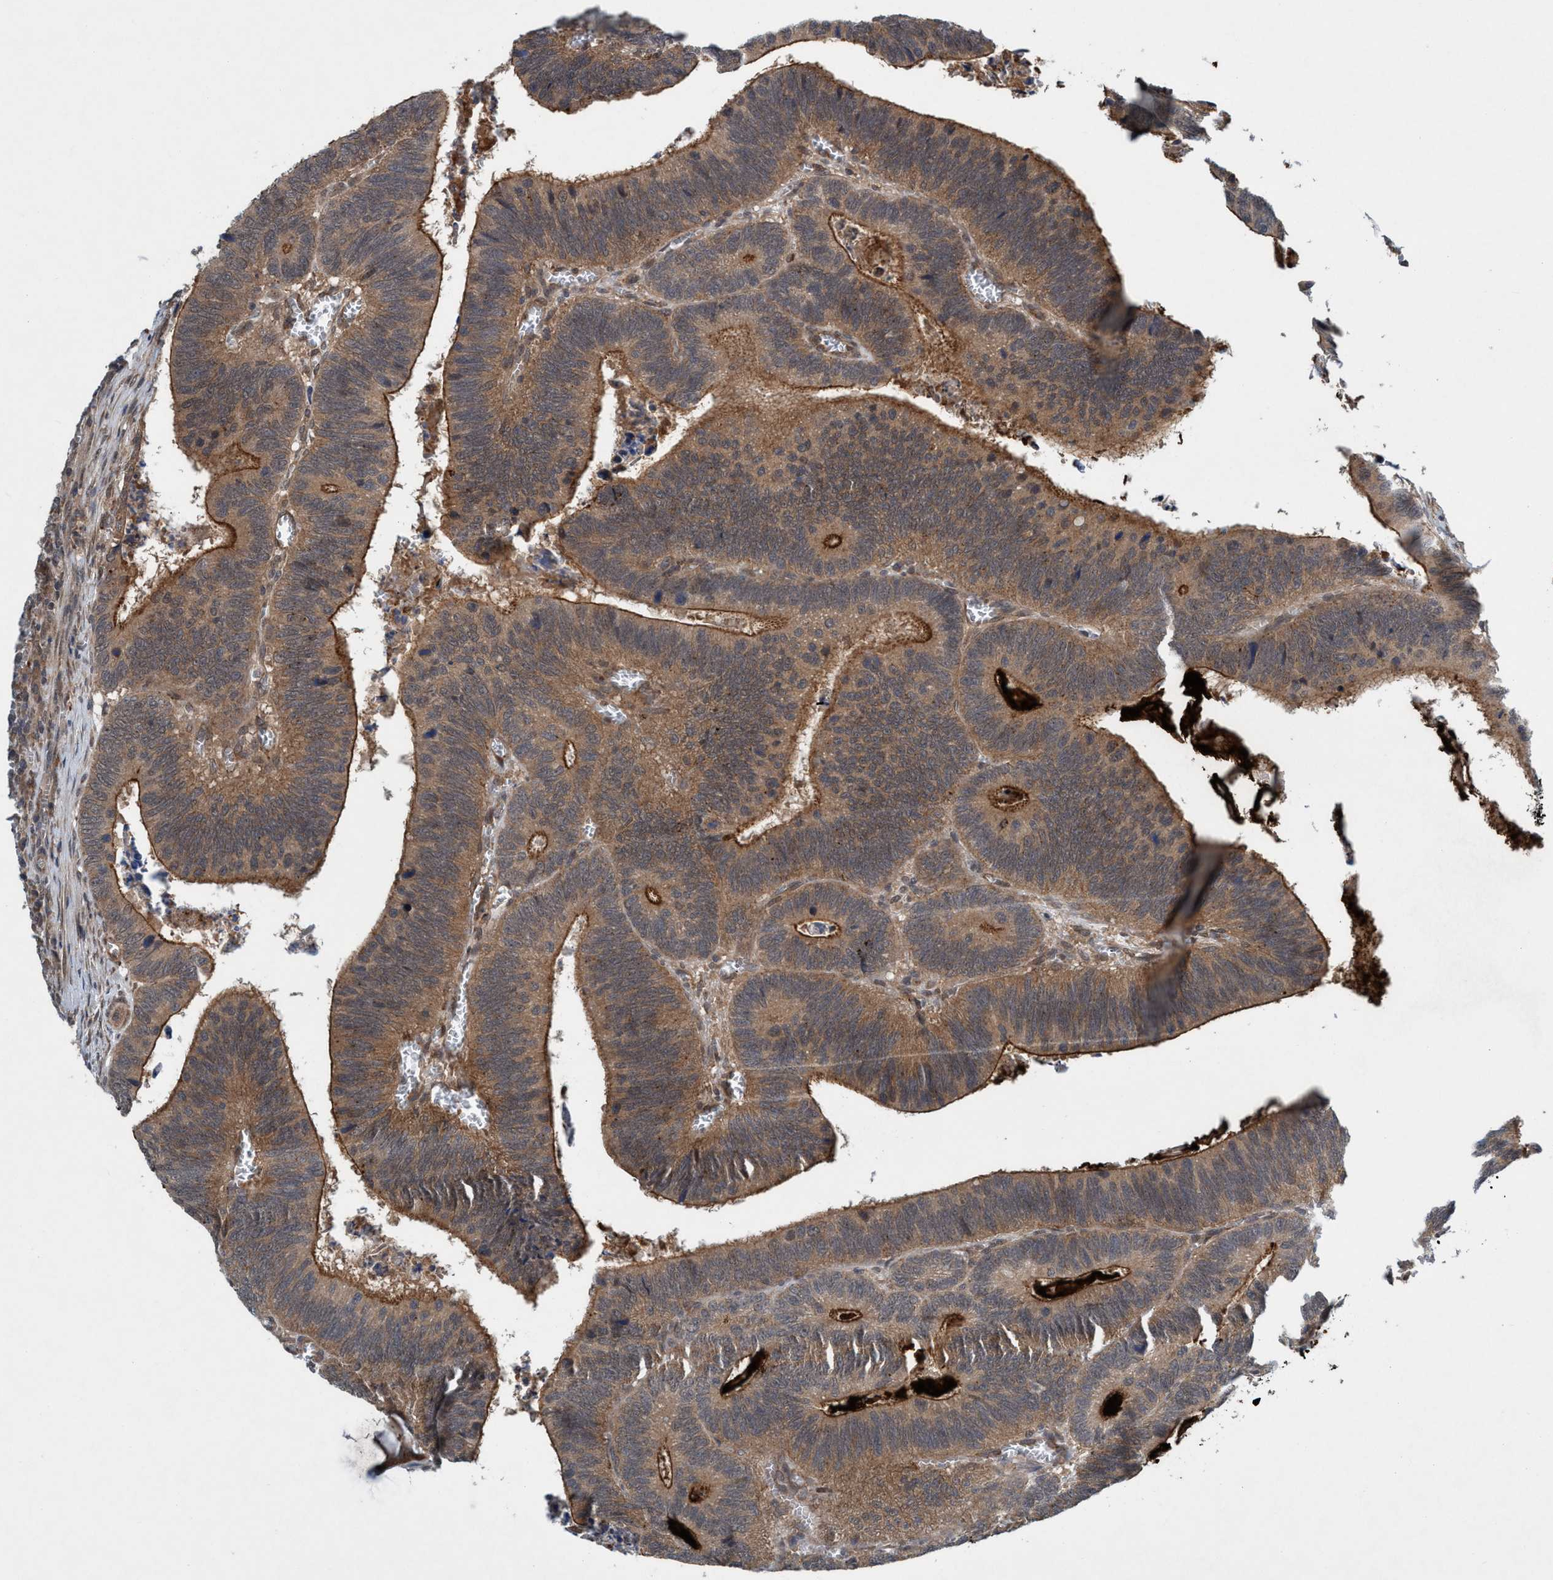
{"staining": {"intensity": "moderate", "quantity": ">75%", "location": "cytoplasmic/membranous"}, "tissue": "colorectal cancer", "cell_type": "Tumor cells", "image_type": "cancer", "snomed": [{"axis": "morphology", "description": "Inflammation, NOS"}, {"axis": "morphology", "description": "Adenocarcinoma, NOS"}, {"axis": "topography", "description": "Colon"}], "caption": "This is an image of immunohistochemistry staining of colorectal cancer, which shows moderate staining in the cytoplasmic/membranous of tumor cells.", "gene": "TRIM65", "patient": {"sex": "male", "age": 72}}